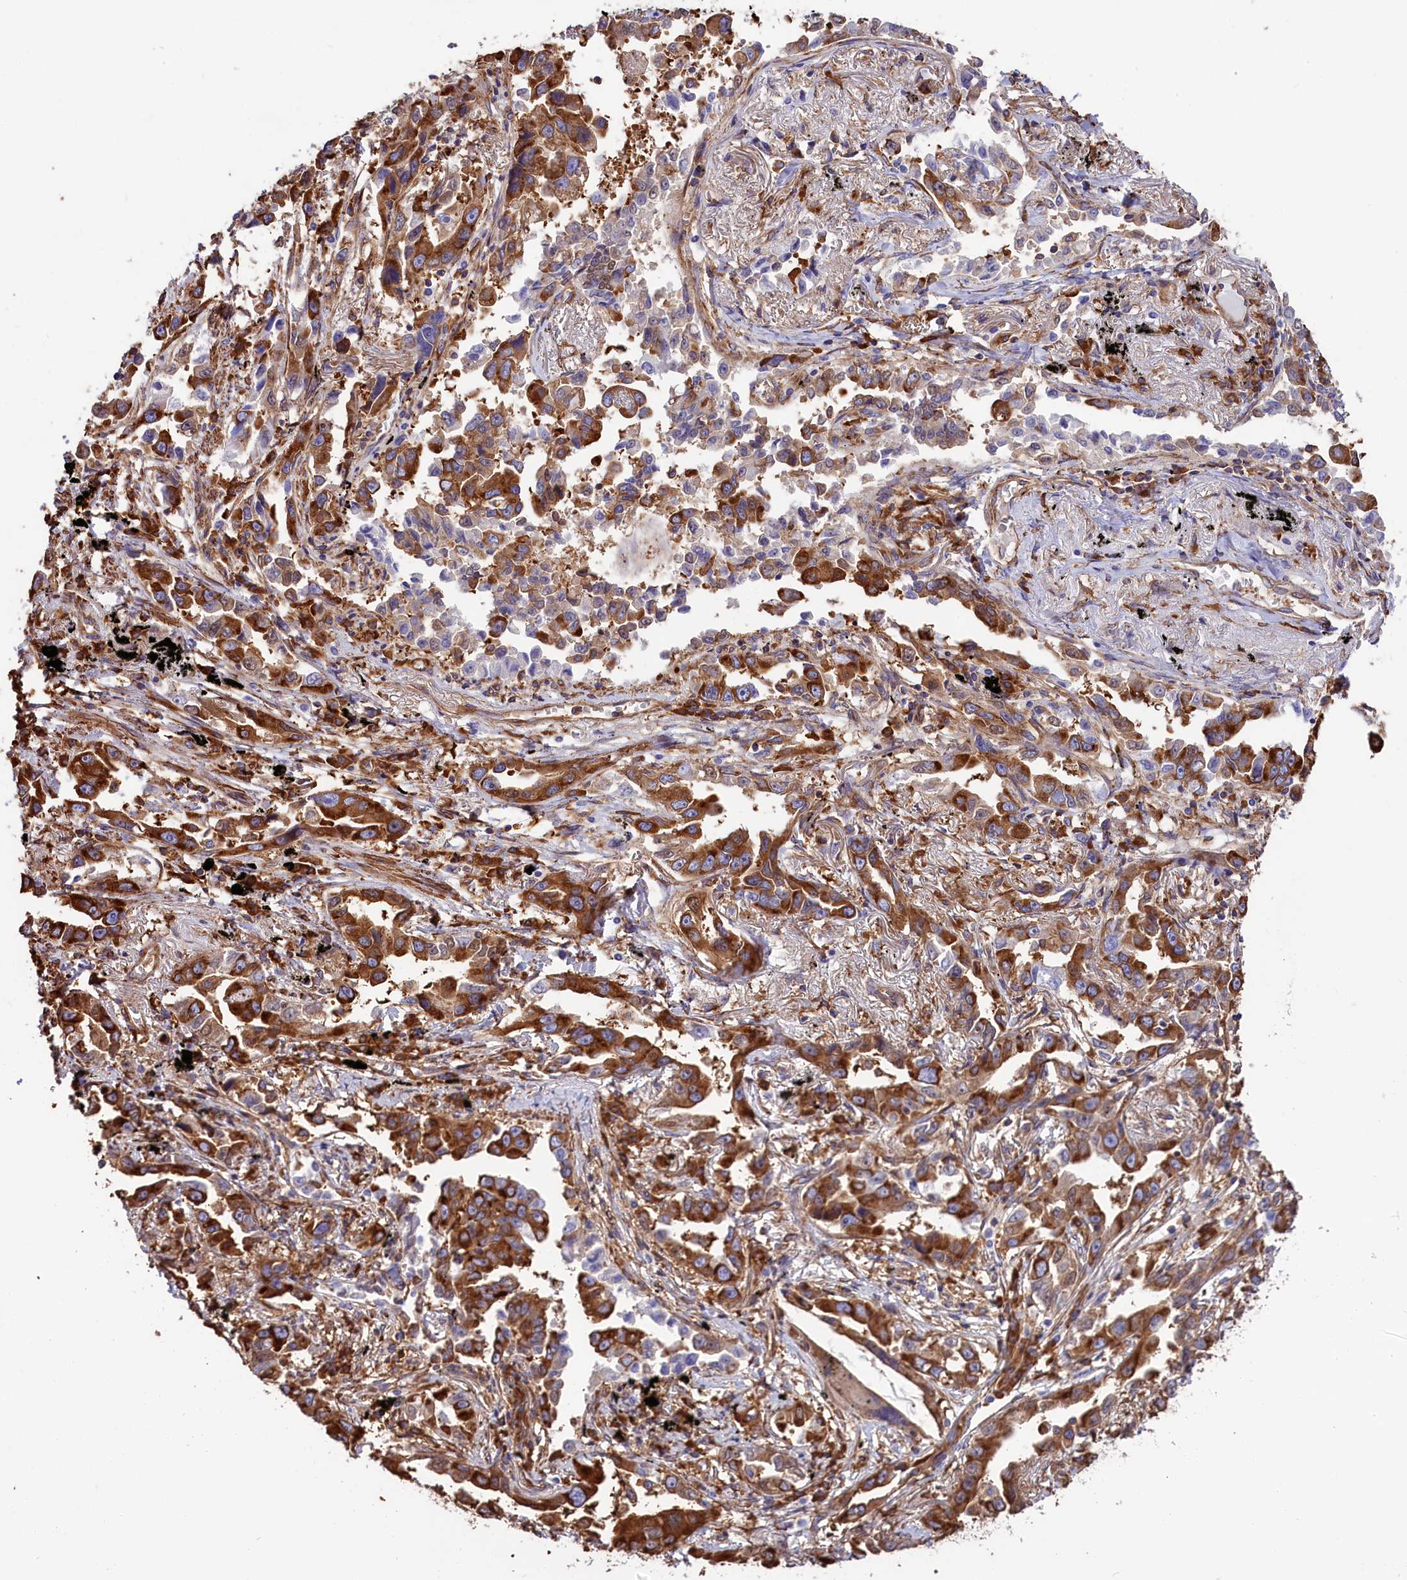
{"staining": {"intensity": "strong", "quantity": ">75%", "location": "cytoplasmic/membranous"}, "tissue": "lung cancer", "cell_type": "Tumor cells", "image_type": "cancer", "snomed": [{"axis": "morphology", "description": "Adenocarcinoma, NOS"}, {"axis": "topography", "description": "Lung"}], "caption": "Human lung adenocarcinoma stained with a protein marker reveals strong staining in tumor cells.", "gene": "GYS1", "patient": {"sex": "male", "age": 67}}